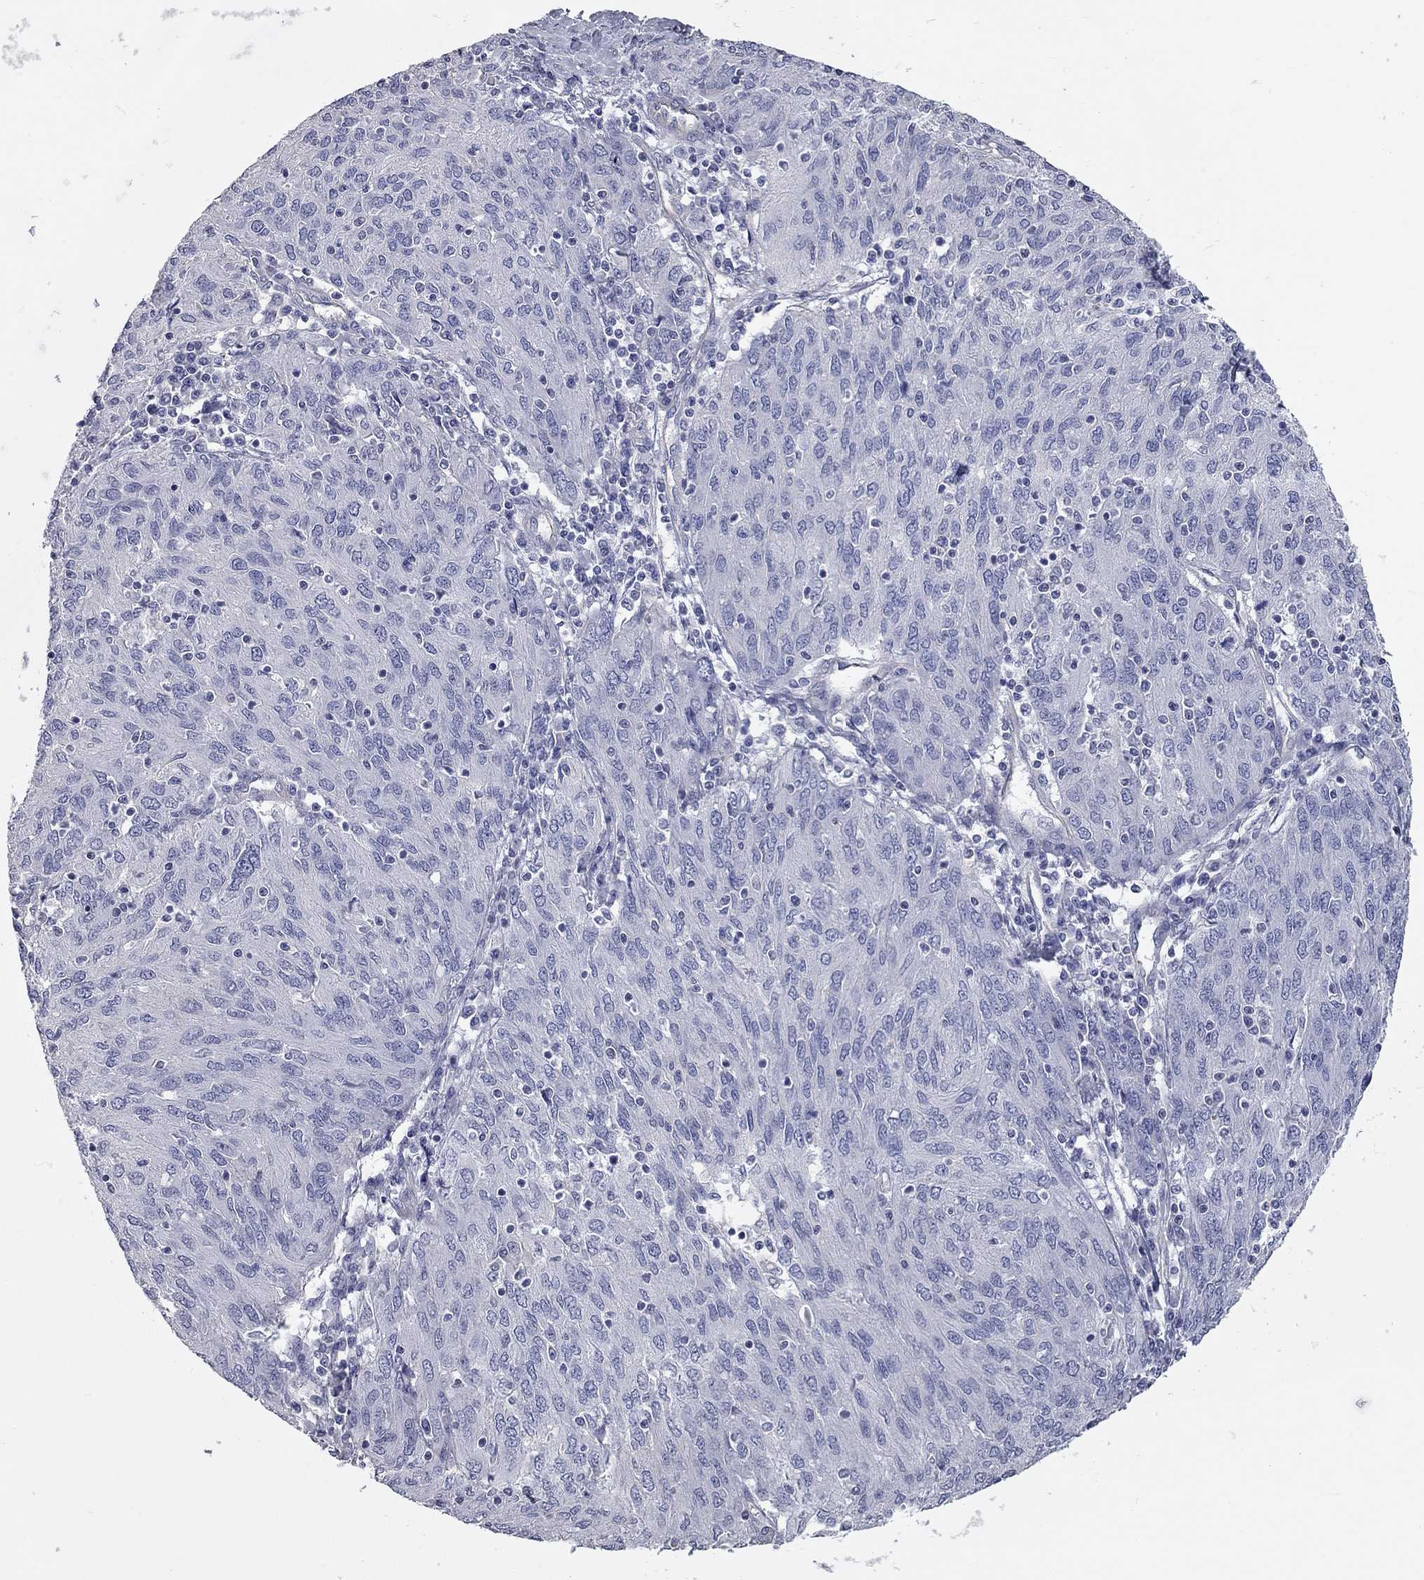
{"staining": {"intensity": "negative", "quantity": "none", "location": "none"}, "tissue": "ovarian cancer", "cell_type": "Tumor cells", "image_type": "cancer", "snomed": [{"axis": "morphology", "description": "Carcinoma, endometroid"}, {"axis": "topography", "description": "Ovary"}], "caption": "DAB immunohistochemical staining of ovarian cancer (endometroid carcinoma) demonstrates no significant positivity in tumor cells.", "gene": "C10orf90", "patient": {"sex": "female", "age": 50}}